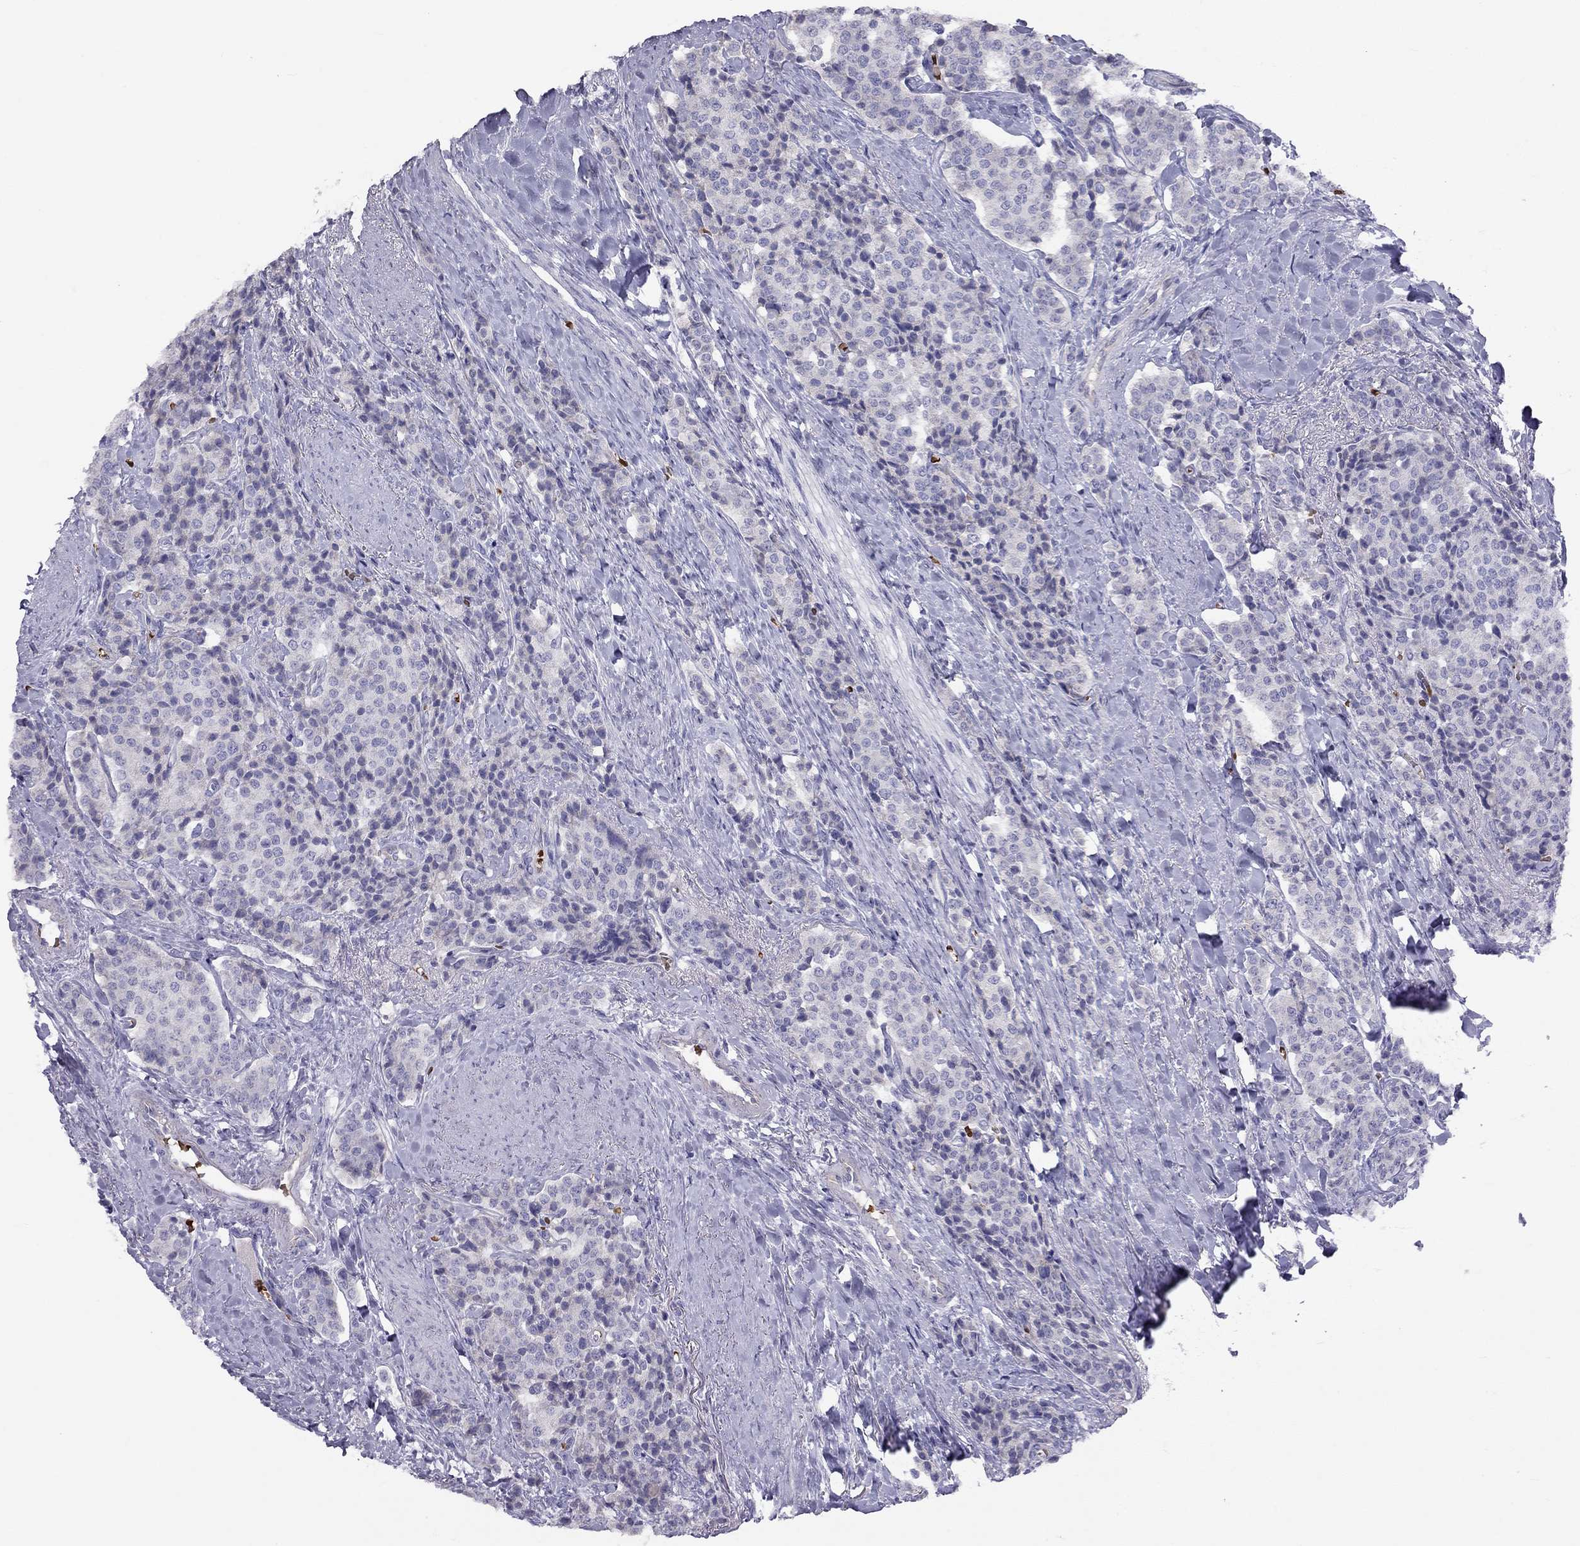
{"staining": {"intensity": "negative", "quantity": "none", "location": "none"}, "tissue": "carcinoid", "cell_type": "Tumor cells", "image_type": "cancer", "snomed": [{"axis": "morphology", "description": "Carcinoid, malignant, NOS"}, {"axis": "topography", "description": "Small intestine"}], "caption": "Human carcinoid stained for a protein using IHC reveals no expression in tumor cells.", "gene": "RHD", "patient": {"sex": "female", "age": 58}}